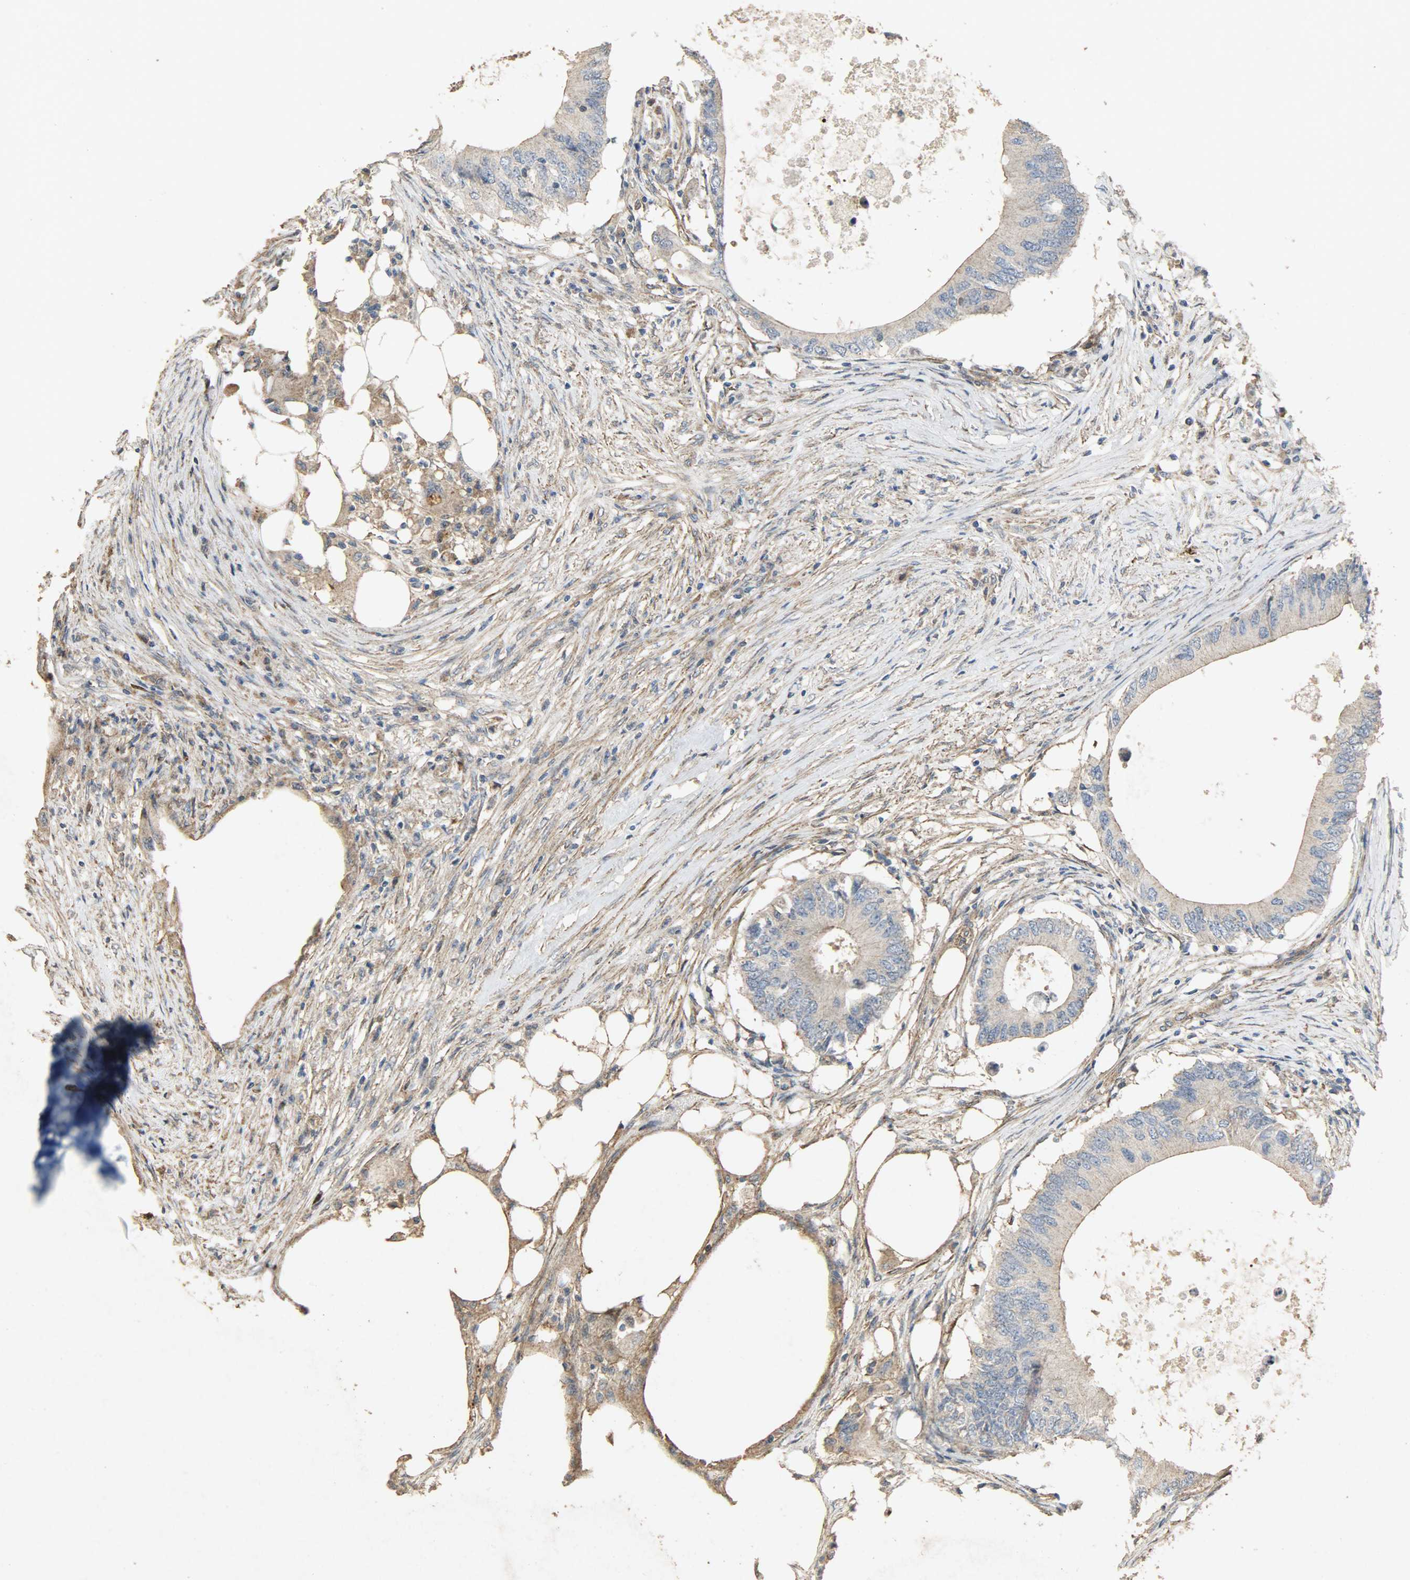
{"staining": {"intensity": "weak", "quantity": "25%-75%", "location": "cytoplasmic/membranous"}, "tissue": "colorectal cancer", "cell_type": "Tumor cells", "image_type": "cancer", "snomed": [{"axis": "morphology", "description": "Adenocarcinoma, NOS"}, {"axis": "topography", "description": "Colon"}], "caption": "Colorectal adenocarcinoma stained with a protein marker displays weak staining in tumor cells.", "gene": "TPM4", "patient": {"sex": "male", "age": 71}}